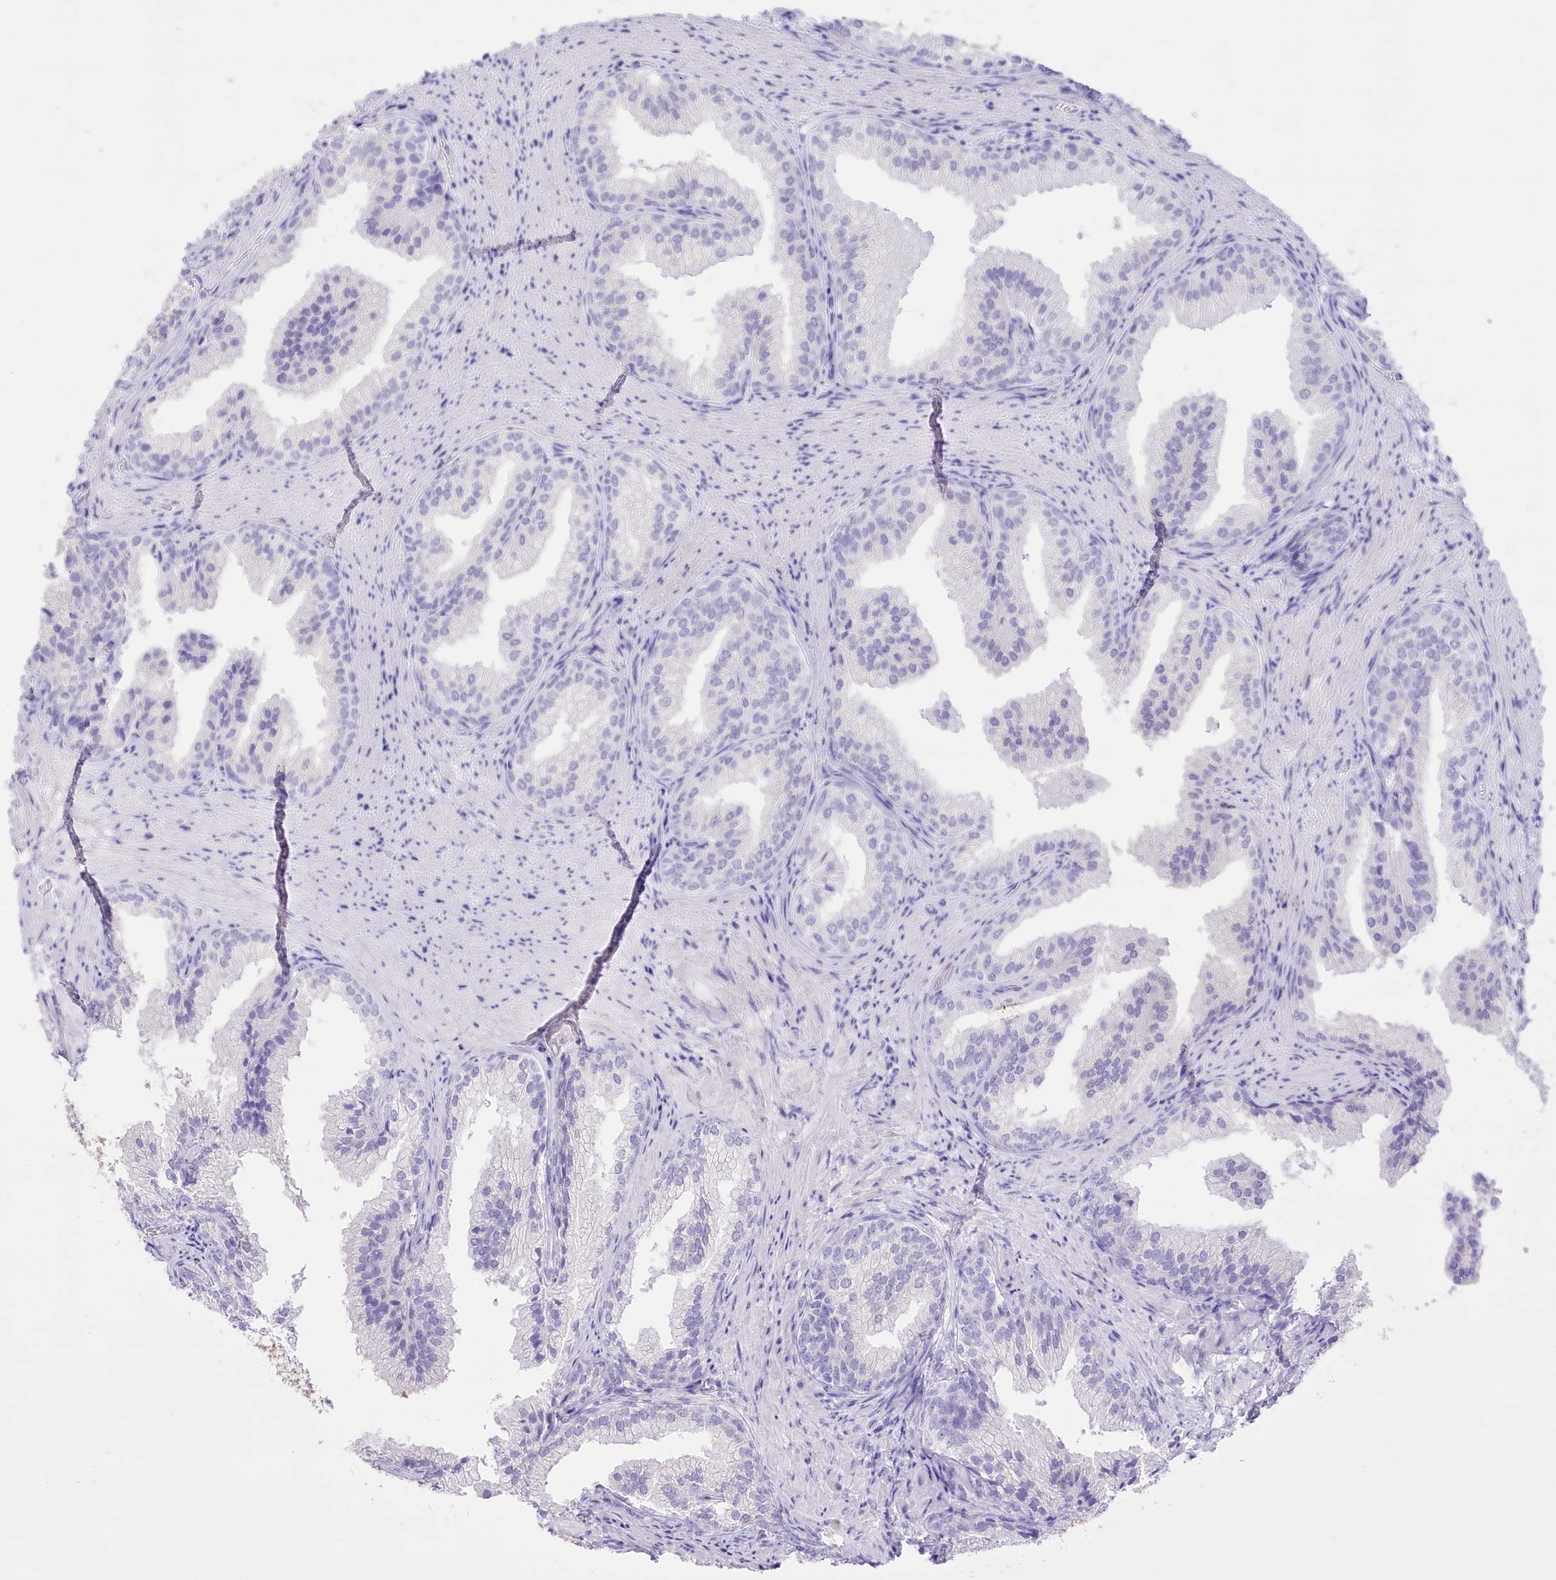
{"staining": {"intensity": "negative", "quantity": "none", "location": "none"}, "tissue": "prostate", "cell_type": "Glandular cells", "image_type": "normal", "snomed": [{"axis": "morphology", "description": "Normal tissue, NOS"}, {"axis": "topography", "description": "Prostate"}], "caption": "High power microscopy histopathology image of an IHC image of normal prostate, revealing no significant expression in glandular cells.", "gene": "PBLD", "patient": {"sex": "male", "age": 76}}